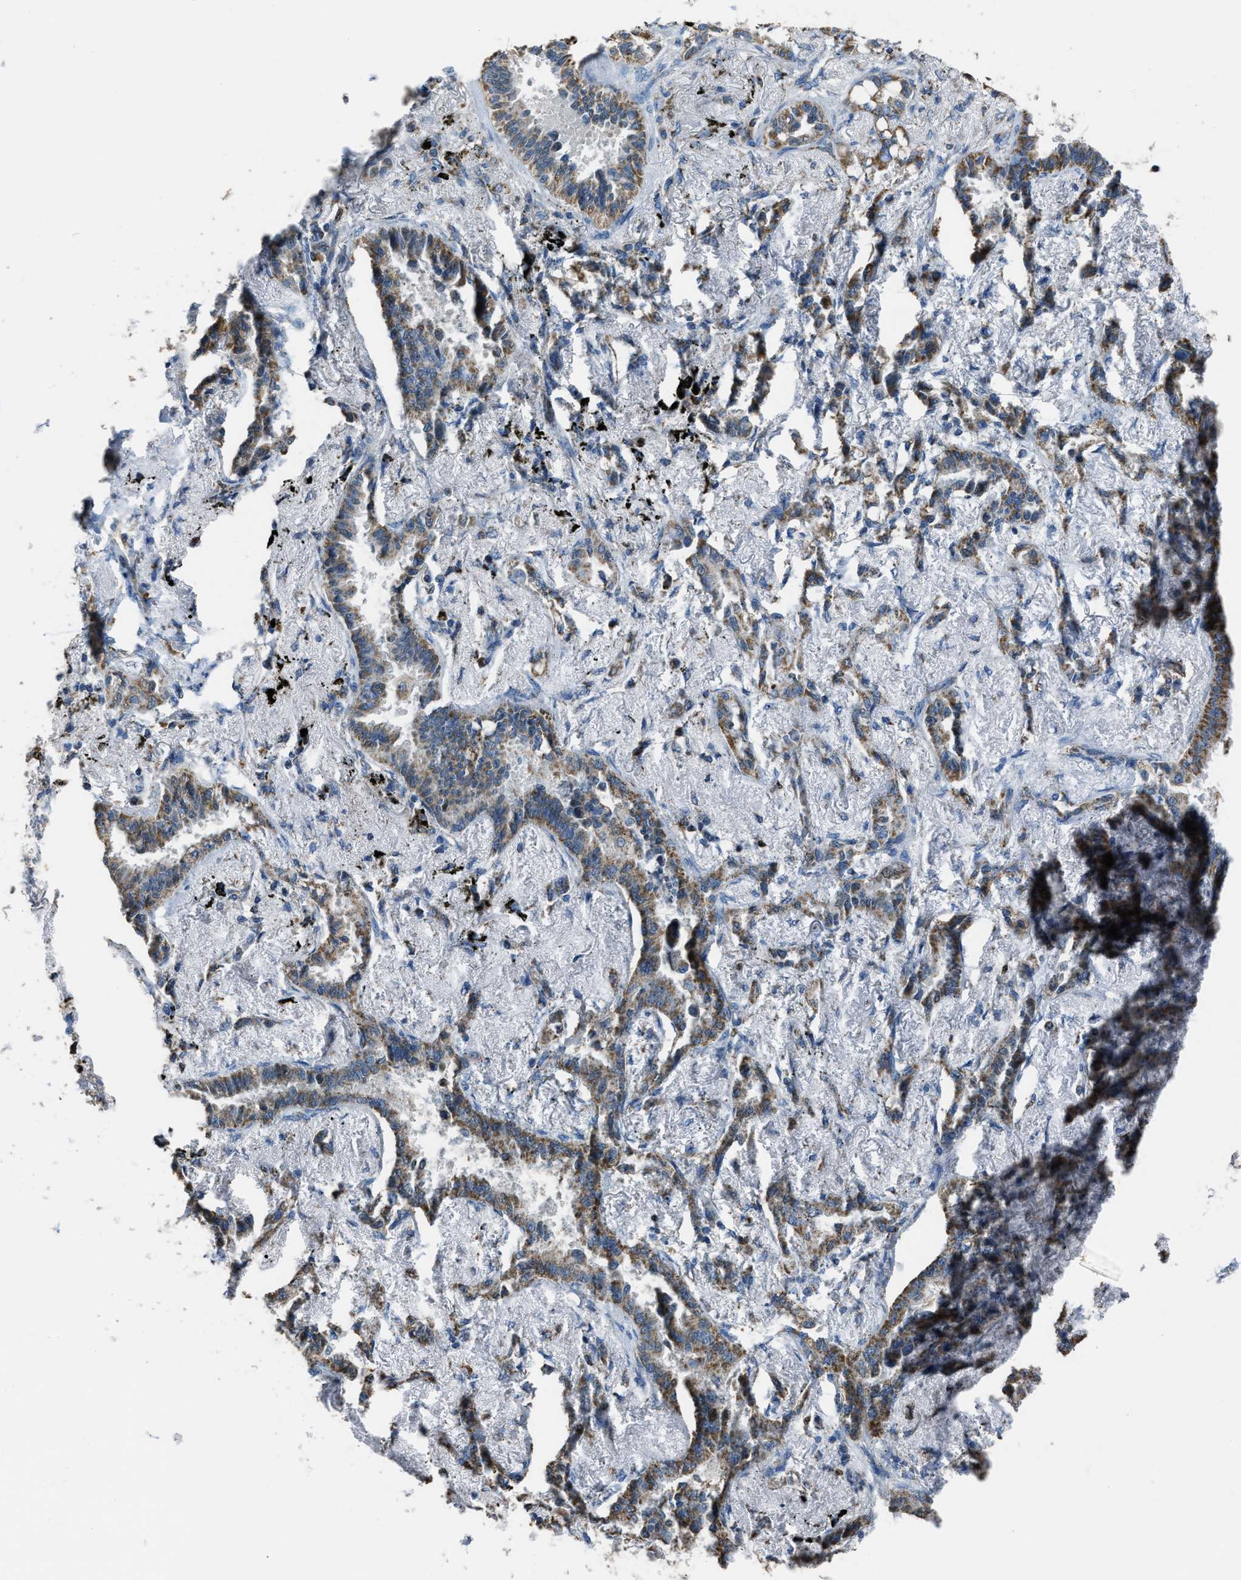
{"staining": {"intensity": "moderate", "quantity": ">75%", "location": "cytoplasmic/membranous"}, "tissue": "lung cancer", "cell_type": "Tumor cells", "image_type": "cancer", "snomed": [{"axis": "morphology", "description": "Adenocarcinoma, NOS"}, {"axis": "topography", "description": "Lung"}], "caption": "Protein expression analysis of lung cancer (adenocarcinoma) demonstrates moderate cytoplasmic/membranous expression in approximately >75% of tumor cells. The staining was performed using DAB, with brown indicating positive protein expression. Nuclei are stained blue with hematoxylin.", "gene": "SLC25A11", "patient": {"sex": "male", "age": 59}}